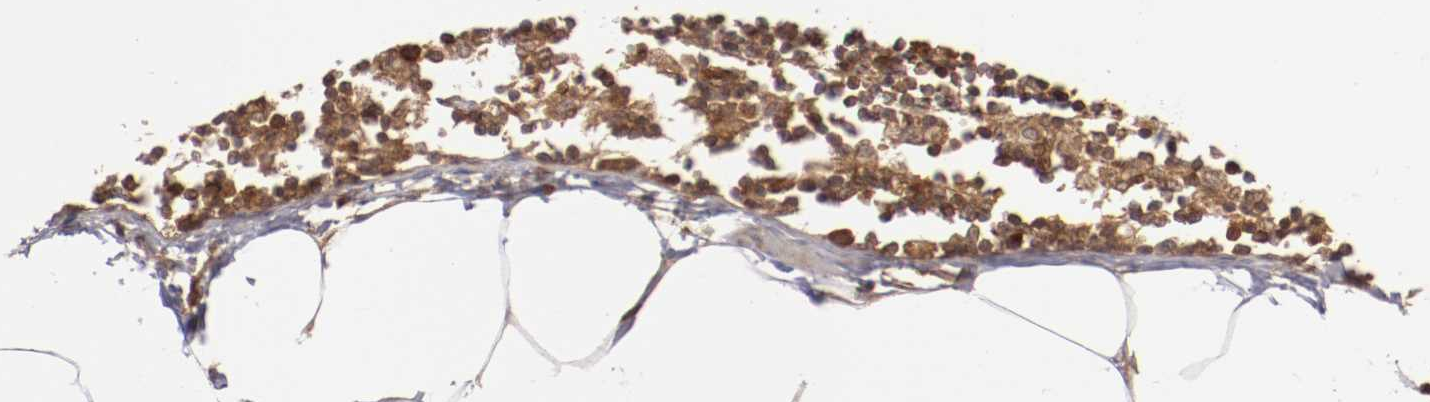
{"staining": {"intensity": "weak", "quantity": "25%-75%", "location": "cytoplasmic/membranous"}, "tissue": "adipose tissue", "cell_type": "Adipocytes", "image_type": "normal", "snomed": [{"axis": "morphology", "description": "Normal tissue, NOS"}, {"axis": "morphology", "description": "Adenocarcinoma, NOS"}, {"axis": "topography", "description": "Colon"}, {"axis": "topography", "description": "Peripheral nerve tissue"}], "caption": "A histopathology image of adipose tissue stained for a protein demonstrates weak cytoplasmic/membranous brown staining in adipocytes.", "gene": "RPS6KA6", "patient": {"sex": "male", "age": 14}}